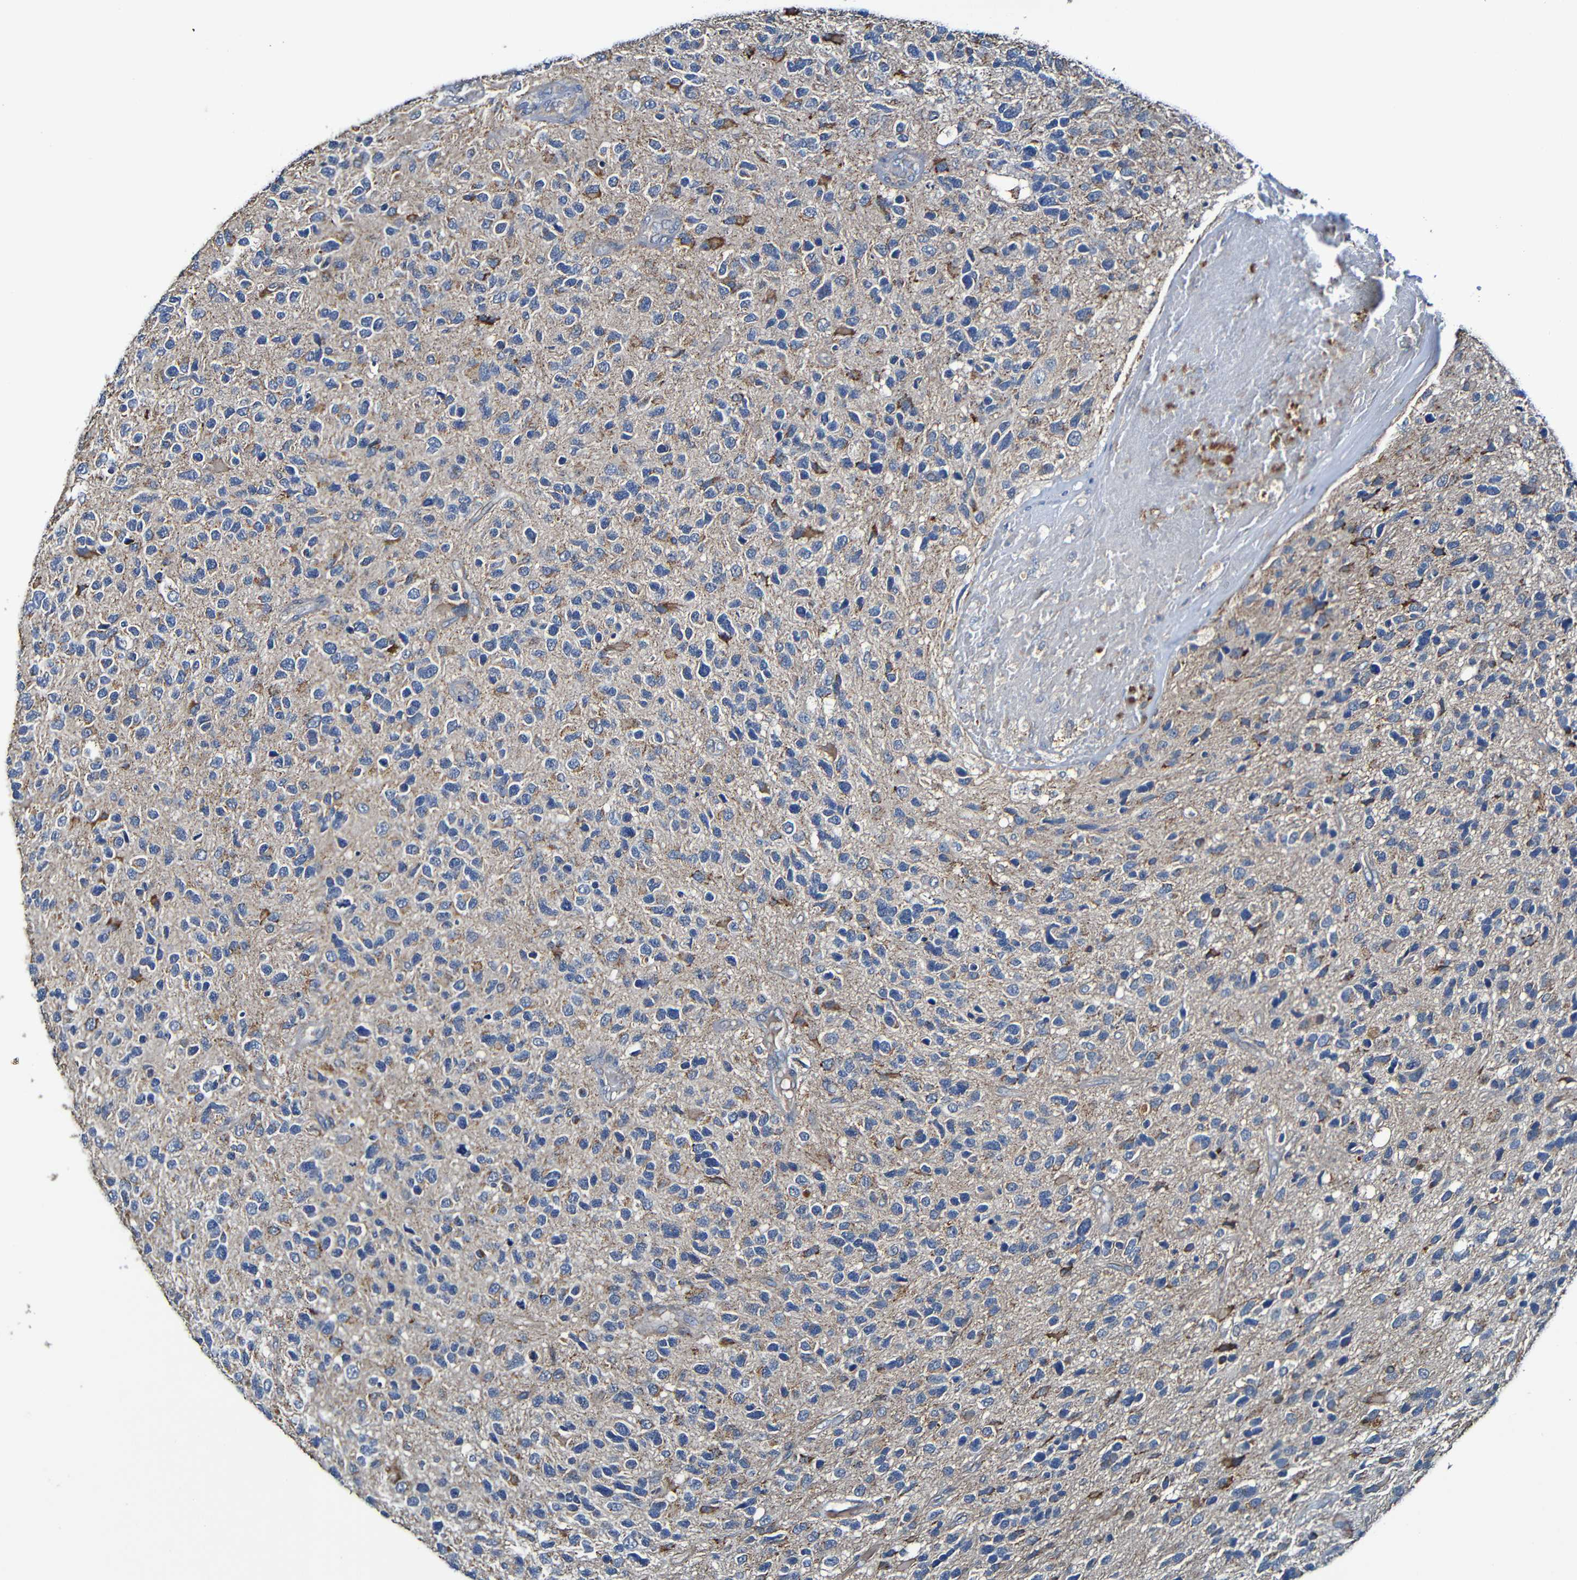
{"staining": {"intensity": "moderate", "quantity": "<25%", "location": "cytoplasmic/membranous"}, "tissue": "glioma", "cell_type": "Tumor cells", "image_type": "cancer", "snomed": [{"axis": "morphology", "description": "Glioma, malignant, High grade"}, {"axis": "topography", "description": "Brain"}], "caption": "A brown stain highlights moderate cytoplasmic/membranous expression of a protein in malignant glioma (high-grade) tumor cells.", "gene": "ADAM15", "patient": {"sex": "female", "age": 58}}